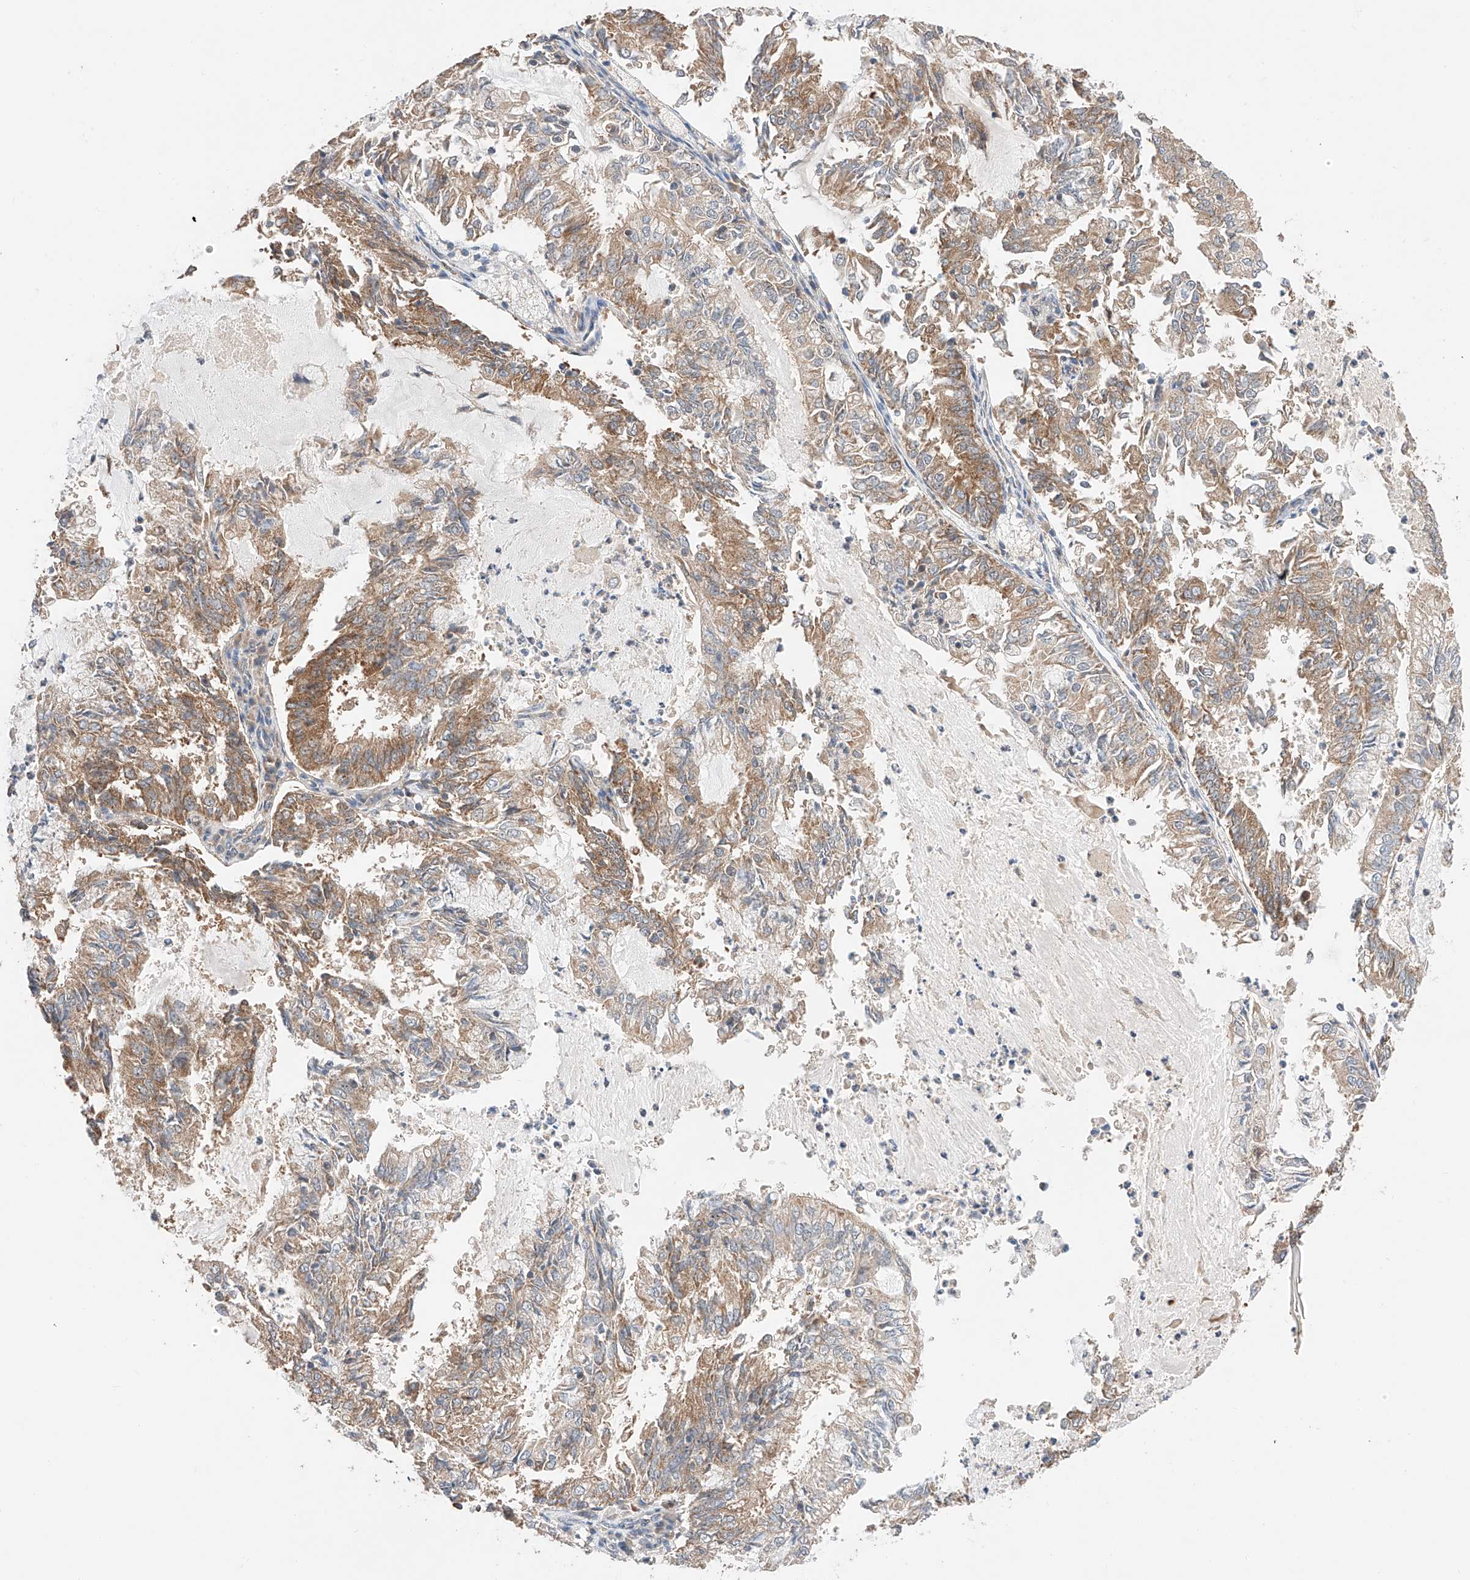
{"staining": {"intensity": "moderate", "quantity": "25%-75%", "location": "cytoplasmic/membranous"}, "tissue": "endometrial cancer", "cell_type": "Tumor cells", "image_type": "cancer", "snomed": [{"axis": "morphology", "description": "Adenocarcinoma, NOS"}, {"axis": "topography", "description": "Endometrium"}], "caption": "Endometrial cancer (adenocarcinoma) stained for a protein exhibits moderate cytoplasmic/membranous positivity in tumor cells.", "gene": "RAB23", "patient": {"sex": "female", "age": 57}}